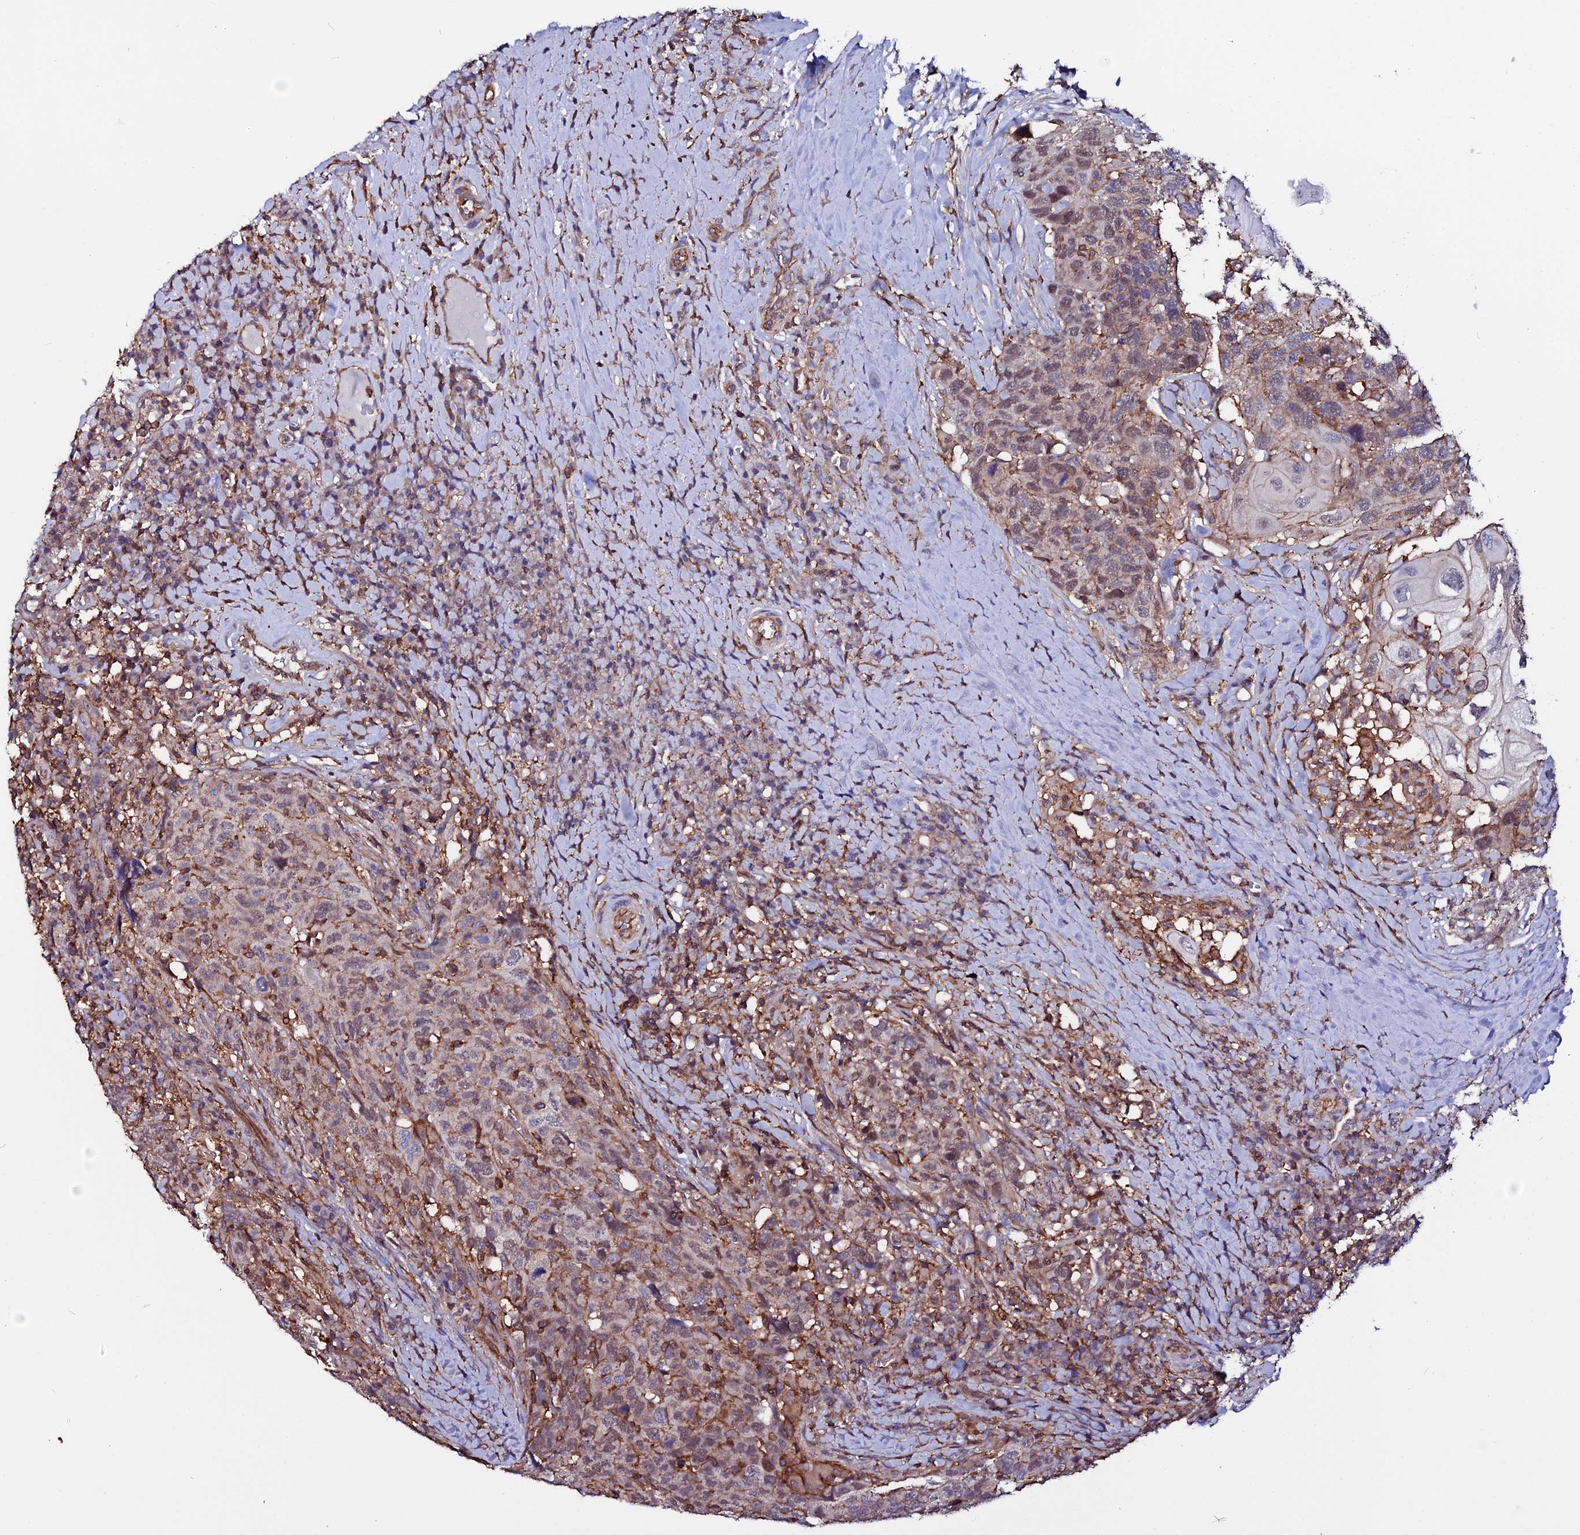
{"staining": {"intensity": "moderate", "quantity": "25%-75%", "location": "cytoplasmic/membranous"}, "tissue": "head and neck cancer", "cell_type": "Tumor cells", "image_type": "cancer", "snomed": [{"axis": "morphology", "description": "Squamous cell carcinoma, NOS"}, {"axis": "topography", "description": "Head-Neck"}], "caption": "Tumor cells reveal medium levels of moderate cytoplasmic/membranous expression in about 25%-75% of cells in human head and neck cancer.", "gene": "USP17L15", "patient": {"sex": "male", "age": 66}}